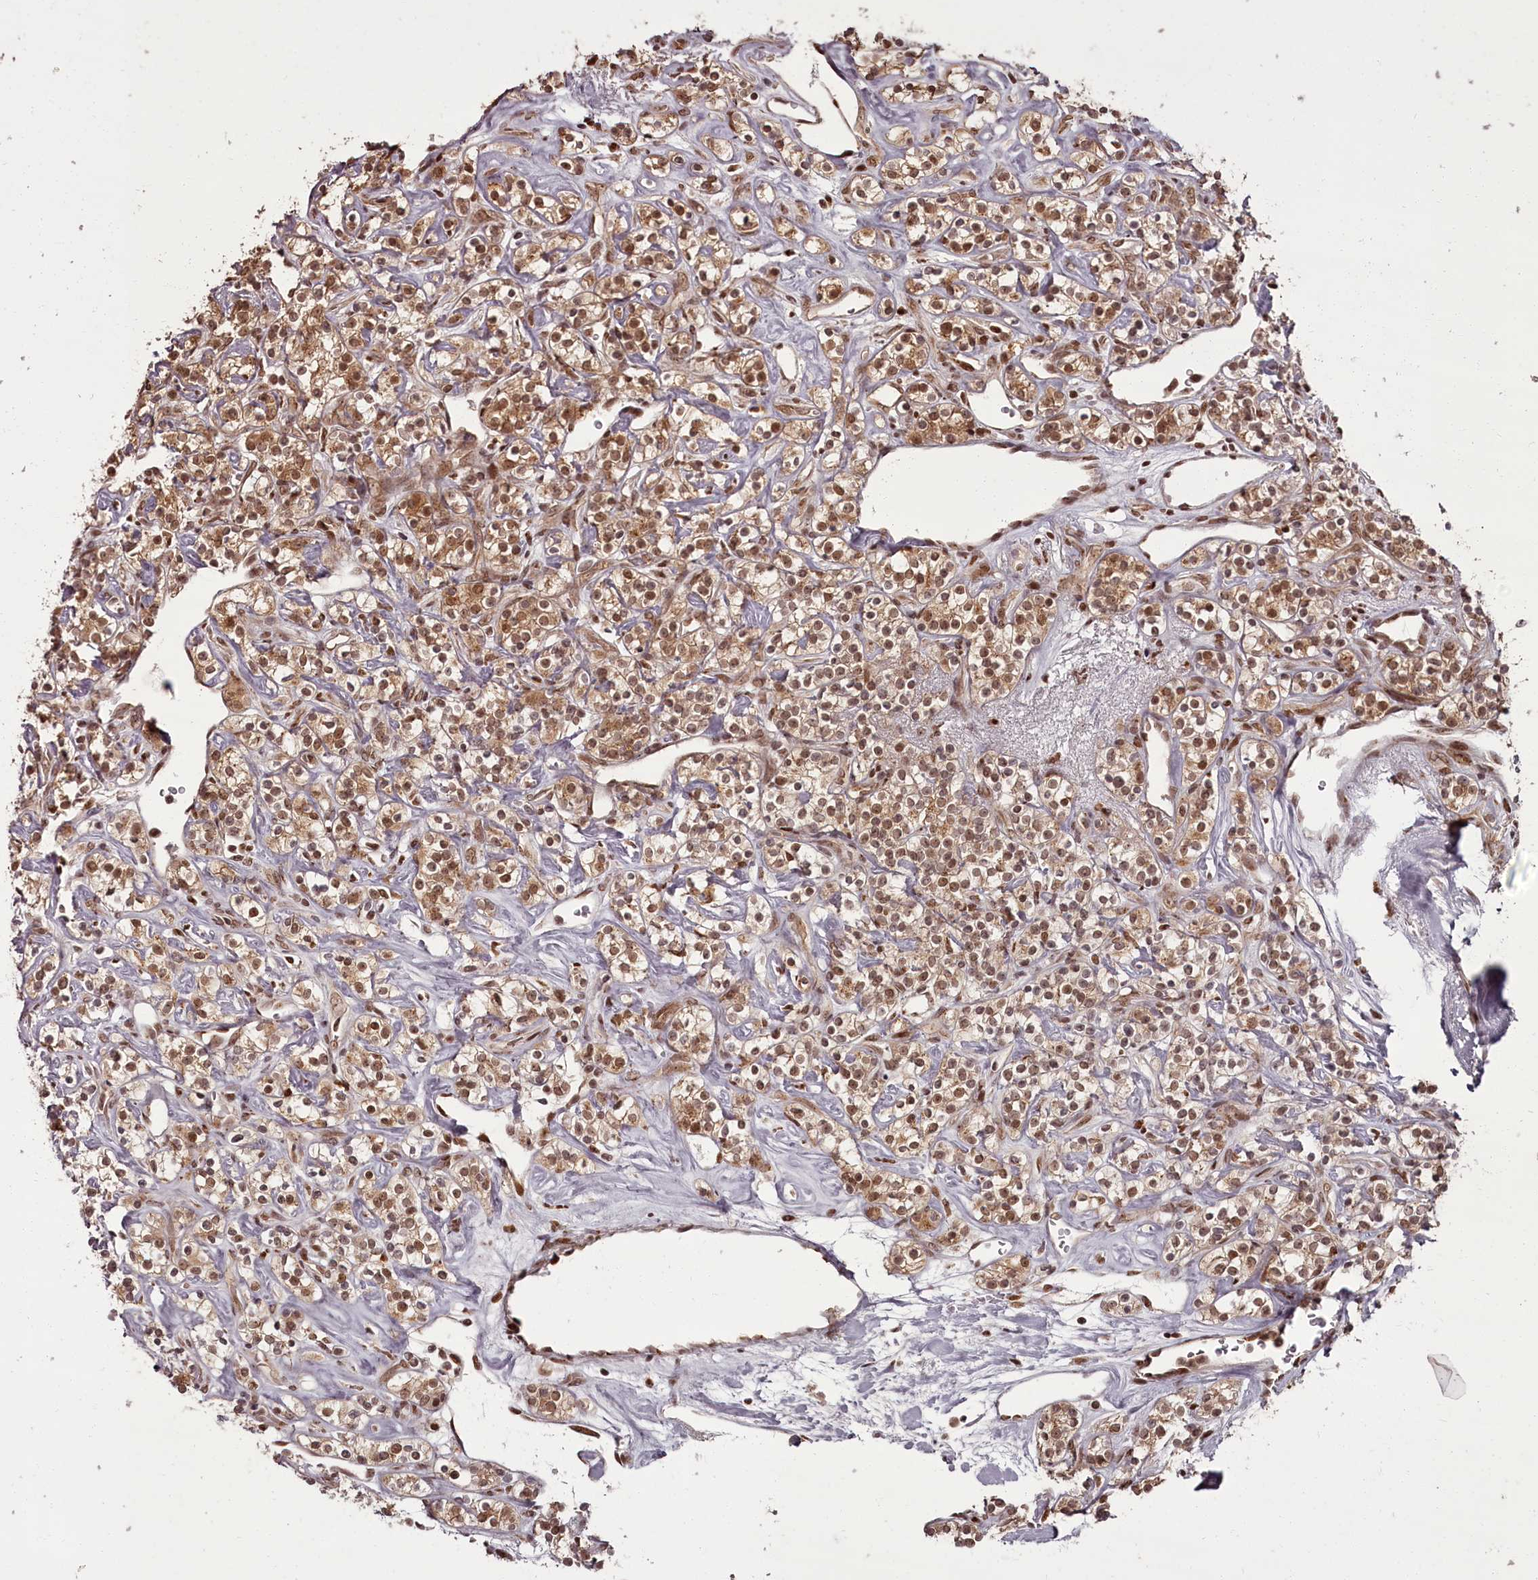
{"staining": {"intensity": "moderate", "quantity": ">75%", "location": "cytoplasmic/membranous,nuclear"}, "tissue": "renal cancer", "cell_type": "Tumor cells", "image_type": "cancer", "snomed": [{"axis": "morphology", "description": "Adenocarcinoma, NOS"}, {"axis": "topography", "description": "Kidney"}], "caption": "IHC image of renal adenocarcinoma stained for a protein (brown), which displays medium levels of moderate cytoplasmic/membranous and nuclear positivity in about >75% of tumor cells.", "gene": "CEP83", "patient": {"sex": "male", "age": 77}}